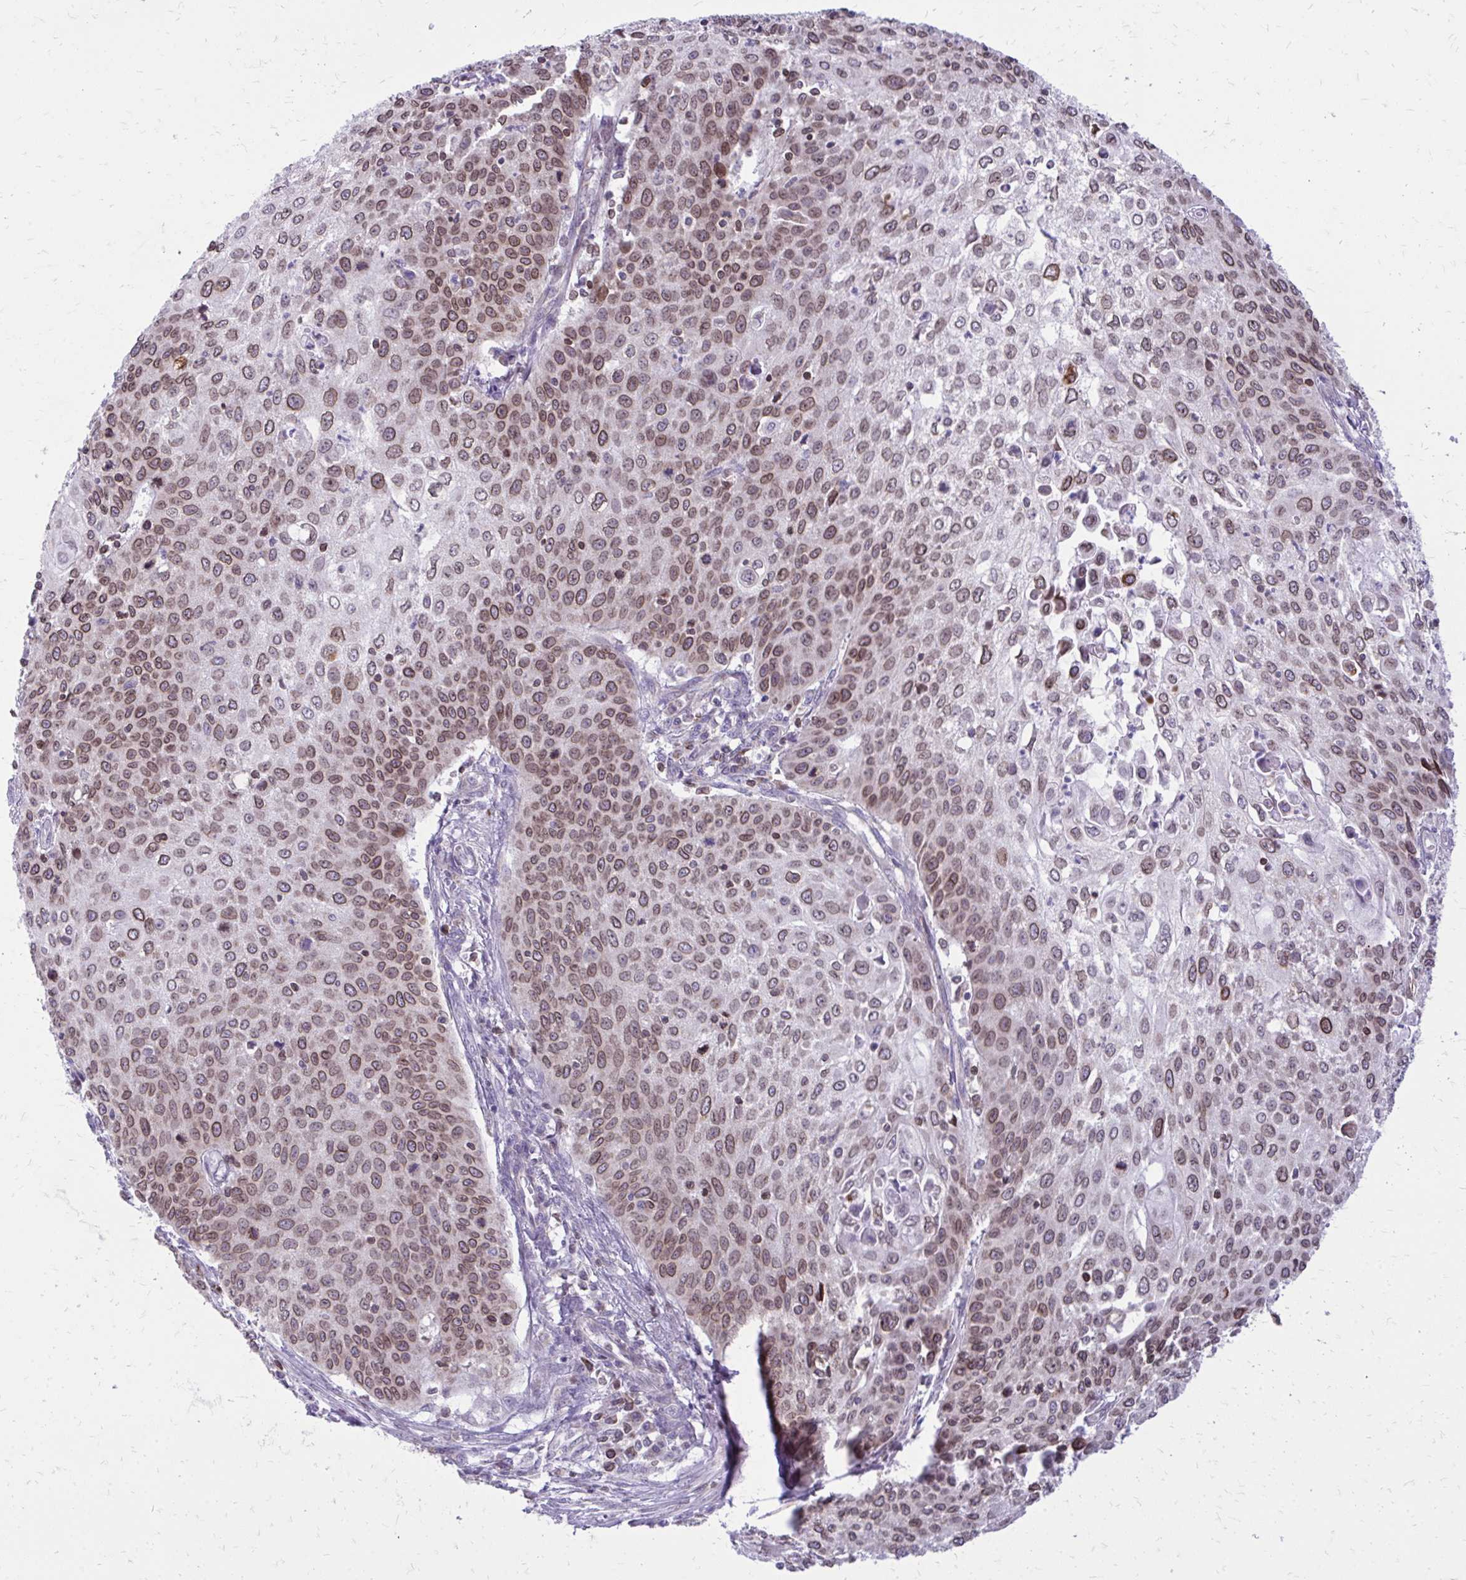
{"staining": {"intensity": "moderate", "quantity": ">75%", "location": "cytoplasmic/membranous,nuclear"}, "tissue": "cervical cancer", "cell_type": "Tumor cells", "image_type": "cancer", "snomed": [{"axis": "morphology", "description": "Squamous cell carcinoma, NOS"}, {"axis": "topography", "description": "Cervix"}], "caption": "This is an image of IHC staining of cervical squamous cell carcinoma, which shows moderate expression in the cytoplasmic/membranous and nuclear of tumor cells.", "gene": "RPS6KA2", "patient": {"sex": "female", "age": 65}}